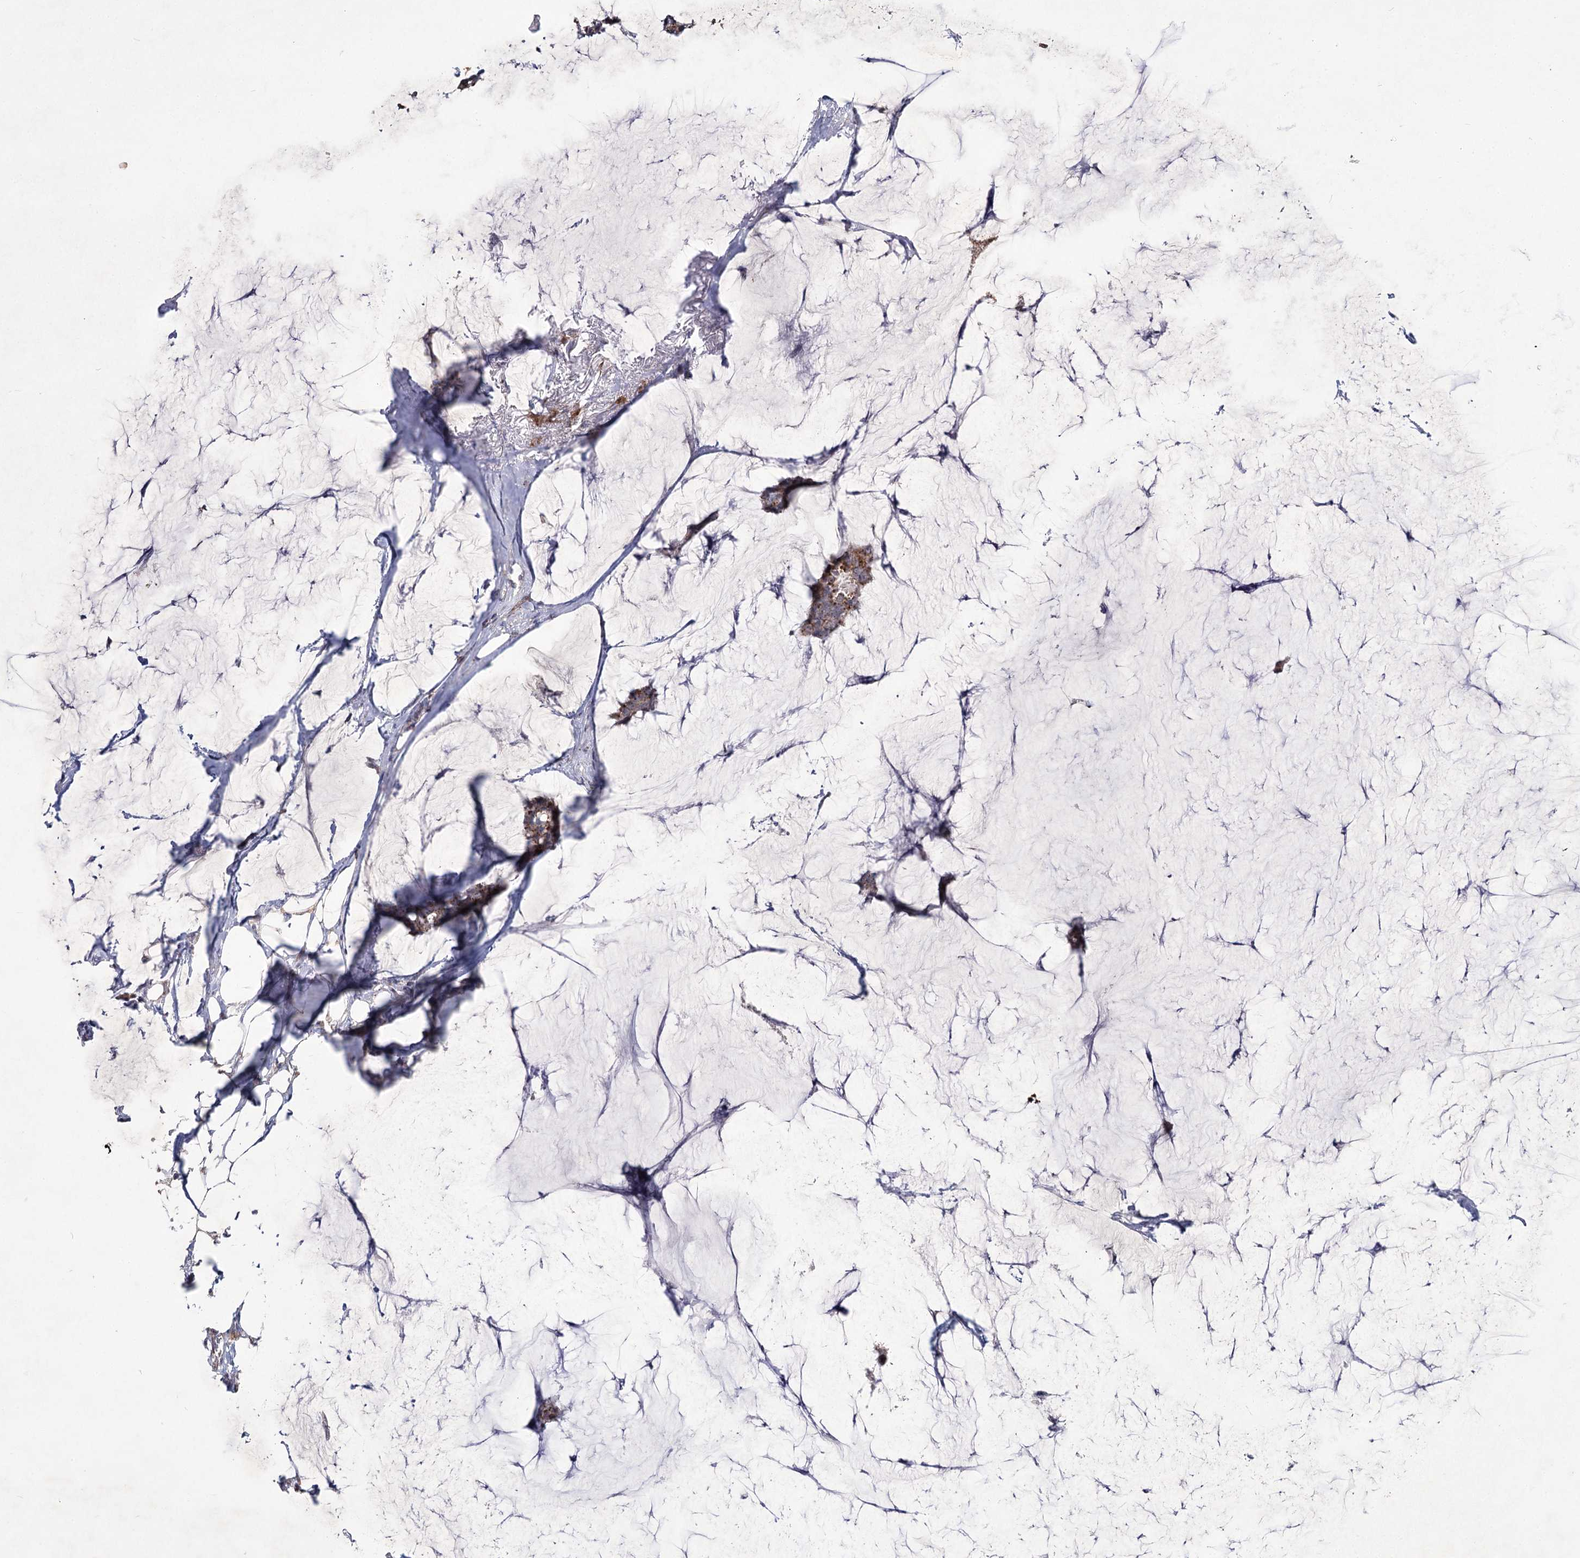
{"staining": {"intensity": "moderate", "quantity": ">75%", "location": "cytoplasmic/membranous"}, "tissue": "breast cancer", "cell_type": "Tumor cells", "image_type": "cancer", "snomed": [{"axis": "morphology", "description": "Duct carcinoma"}, {"axis": "topography", "description": "Breast"}], "caption": "Breast cancer (infiltrating ductal carcinoma) stained with IHC reveals moderate cytoplasmic/membranous positivity in approximately >75% of tumor cells. The staining is performed using DAB (3,3'-diaminobenzidine) brown chromogen to label protein expression. The nuclei are counter-stained blue using hematoxylin.", "gene": "ATL2", "patient": {"sex": "female", "age": 93}}